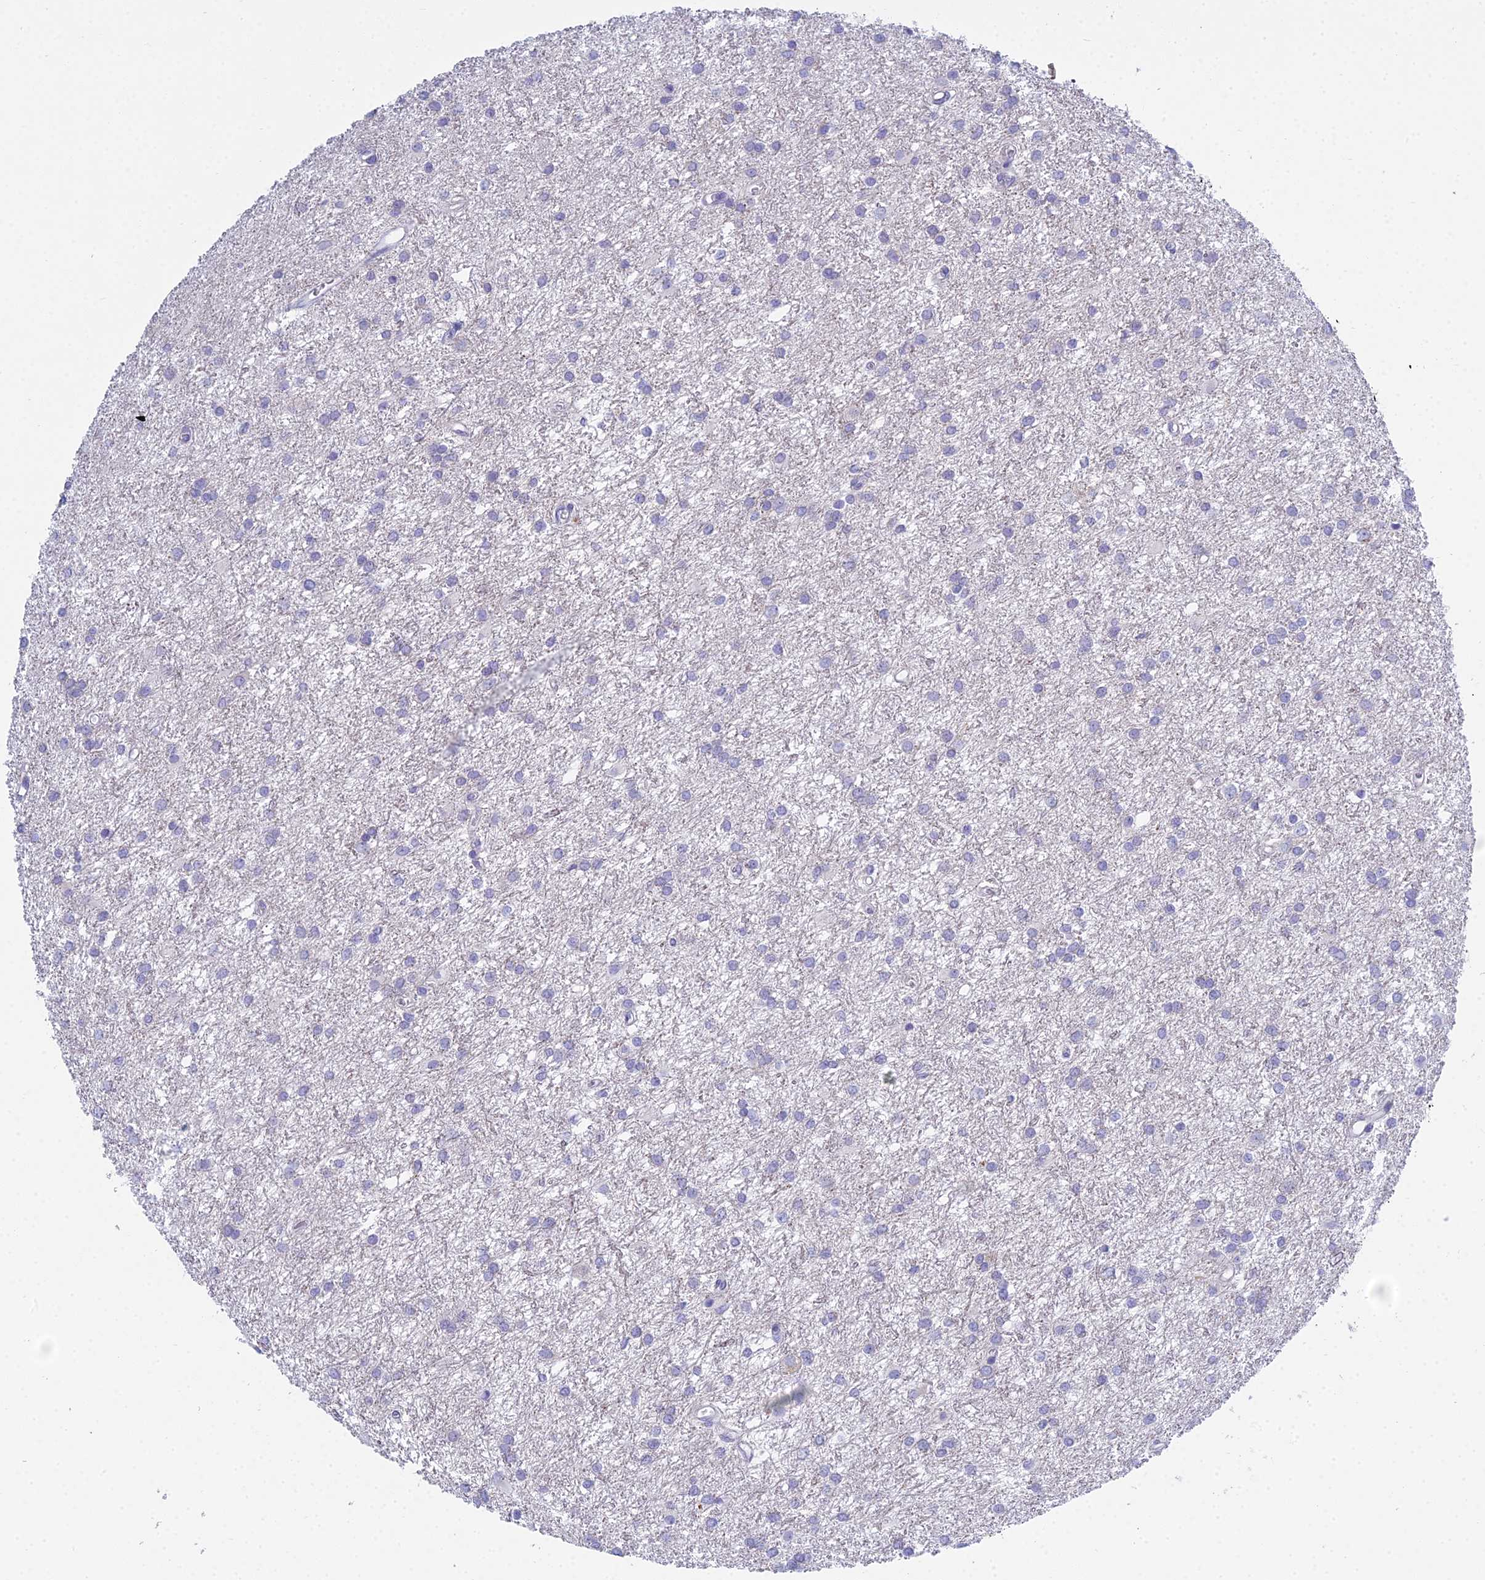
{"staining": {"intensity": "negative", "quantity": "none", "location": "none"}, "tissue": "glioma", "cell_type": "Tumor cells", "image_type": "cancer", "snomed": [{"axis": "morphology", "description": "Glioma, malignant, High grade"}, {"axis": "topography", "description": "Brain"}], "caption": "High power microscopy histopathology image of an immunohistochemistry (IHC) image of malignant glioma (high-grade), revealing no significant positivity in tumor cells.", "gene": "PRR13", "patient": {"sex": "female", "age": 50}}